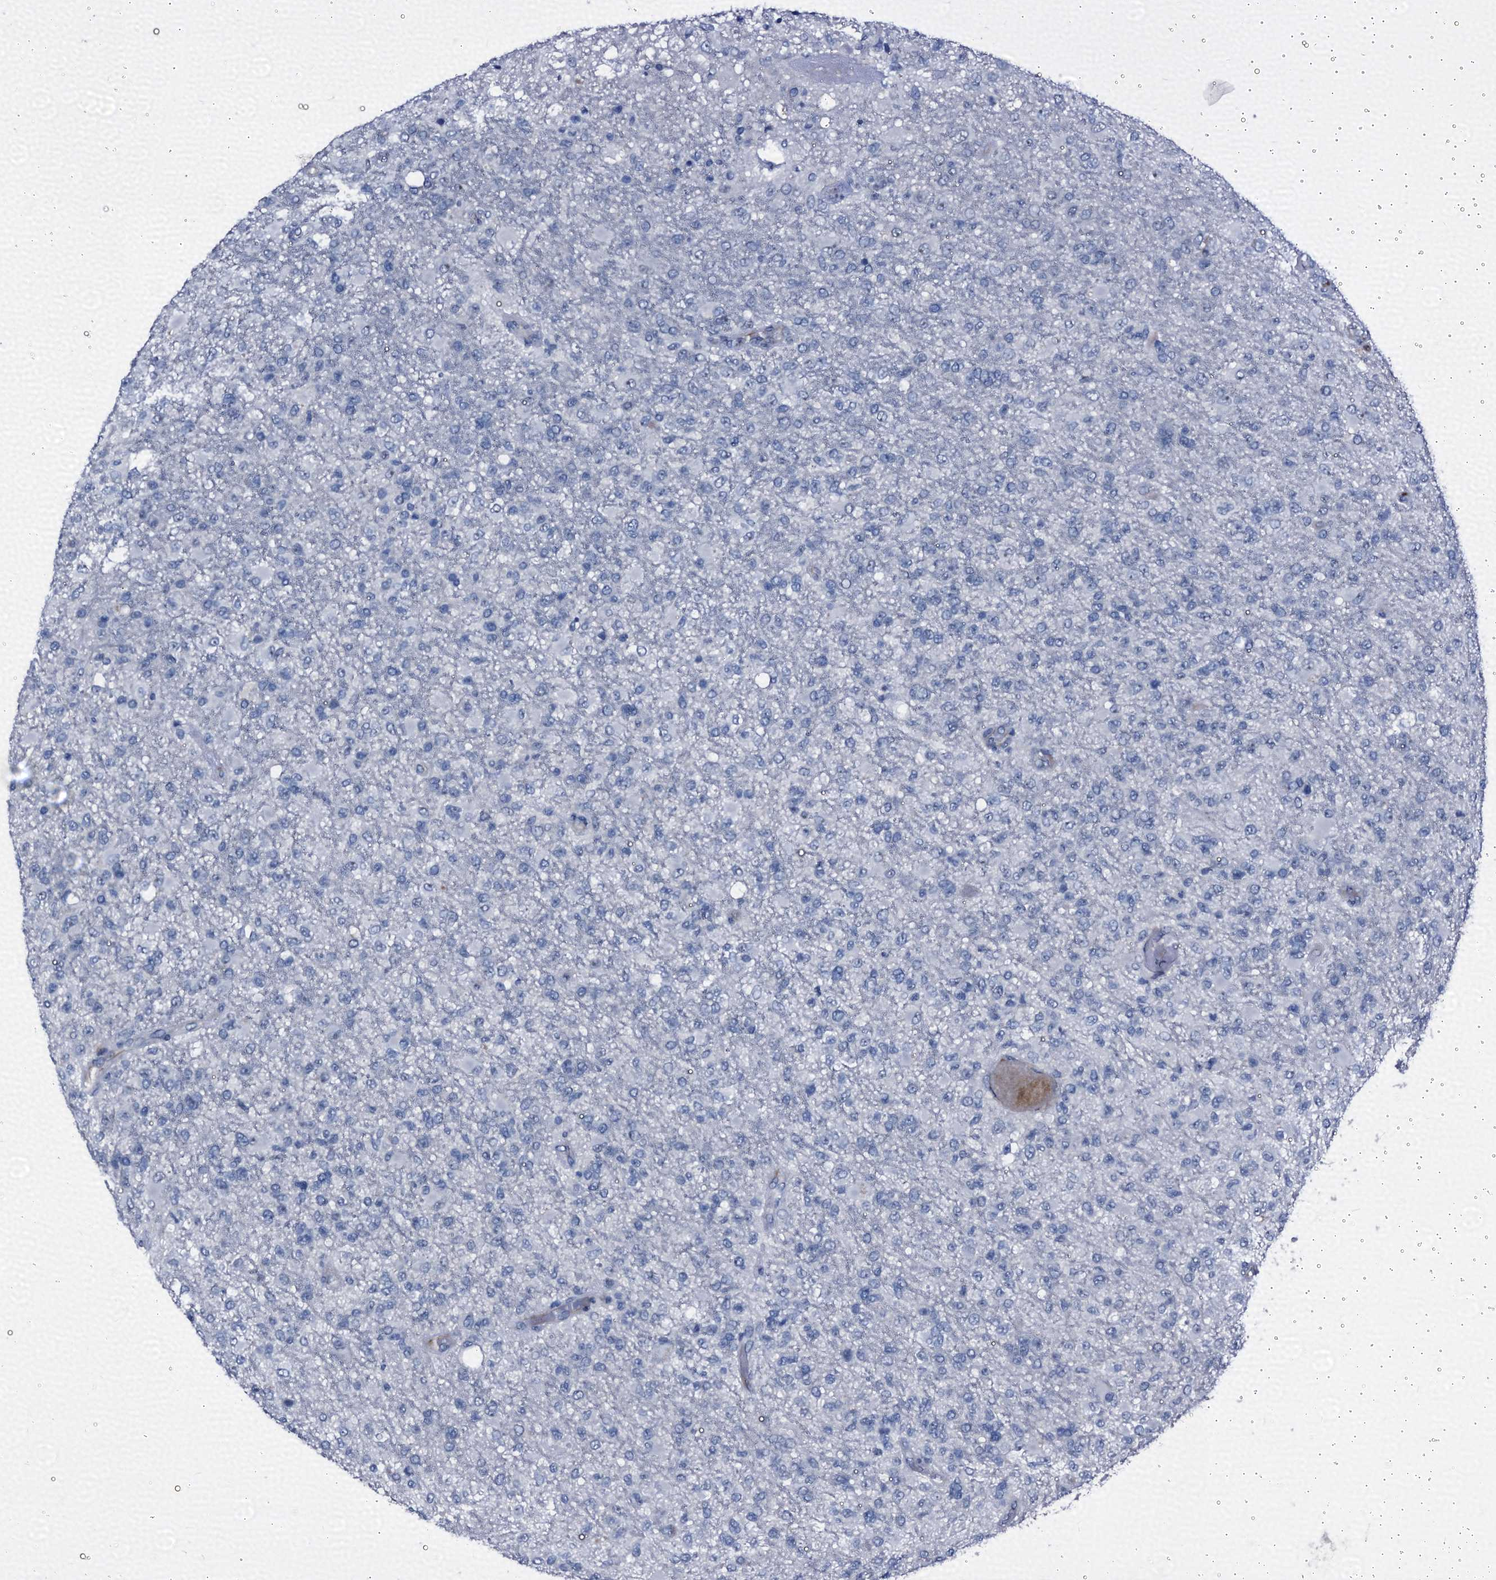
{"staining": {"intensity": "negative", "quantity": "none", "location": "none"}, "tissue": "glioma", "cell_type": "Tumor cells", "image_type": "cancer", "snomed": [{"axis": "morphology", "description": "Glioma, malignant, High grade"}, {"axis": "topography", "description": "Brain"}], "caption": "Immunohistochemistry (IHC) micrograph of human malignant glioma (high-grade) stained for a protein (brown), which demonstrates no staining in tumor cells.", "gene": "EMG1", "patient": {"sex": "female", "age": 74}}